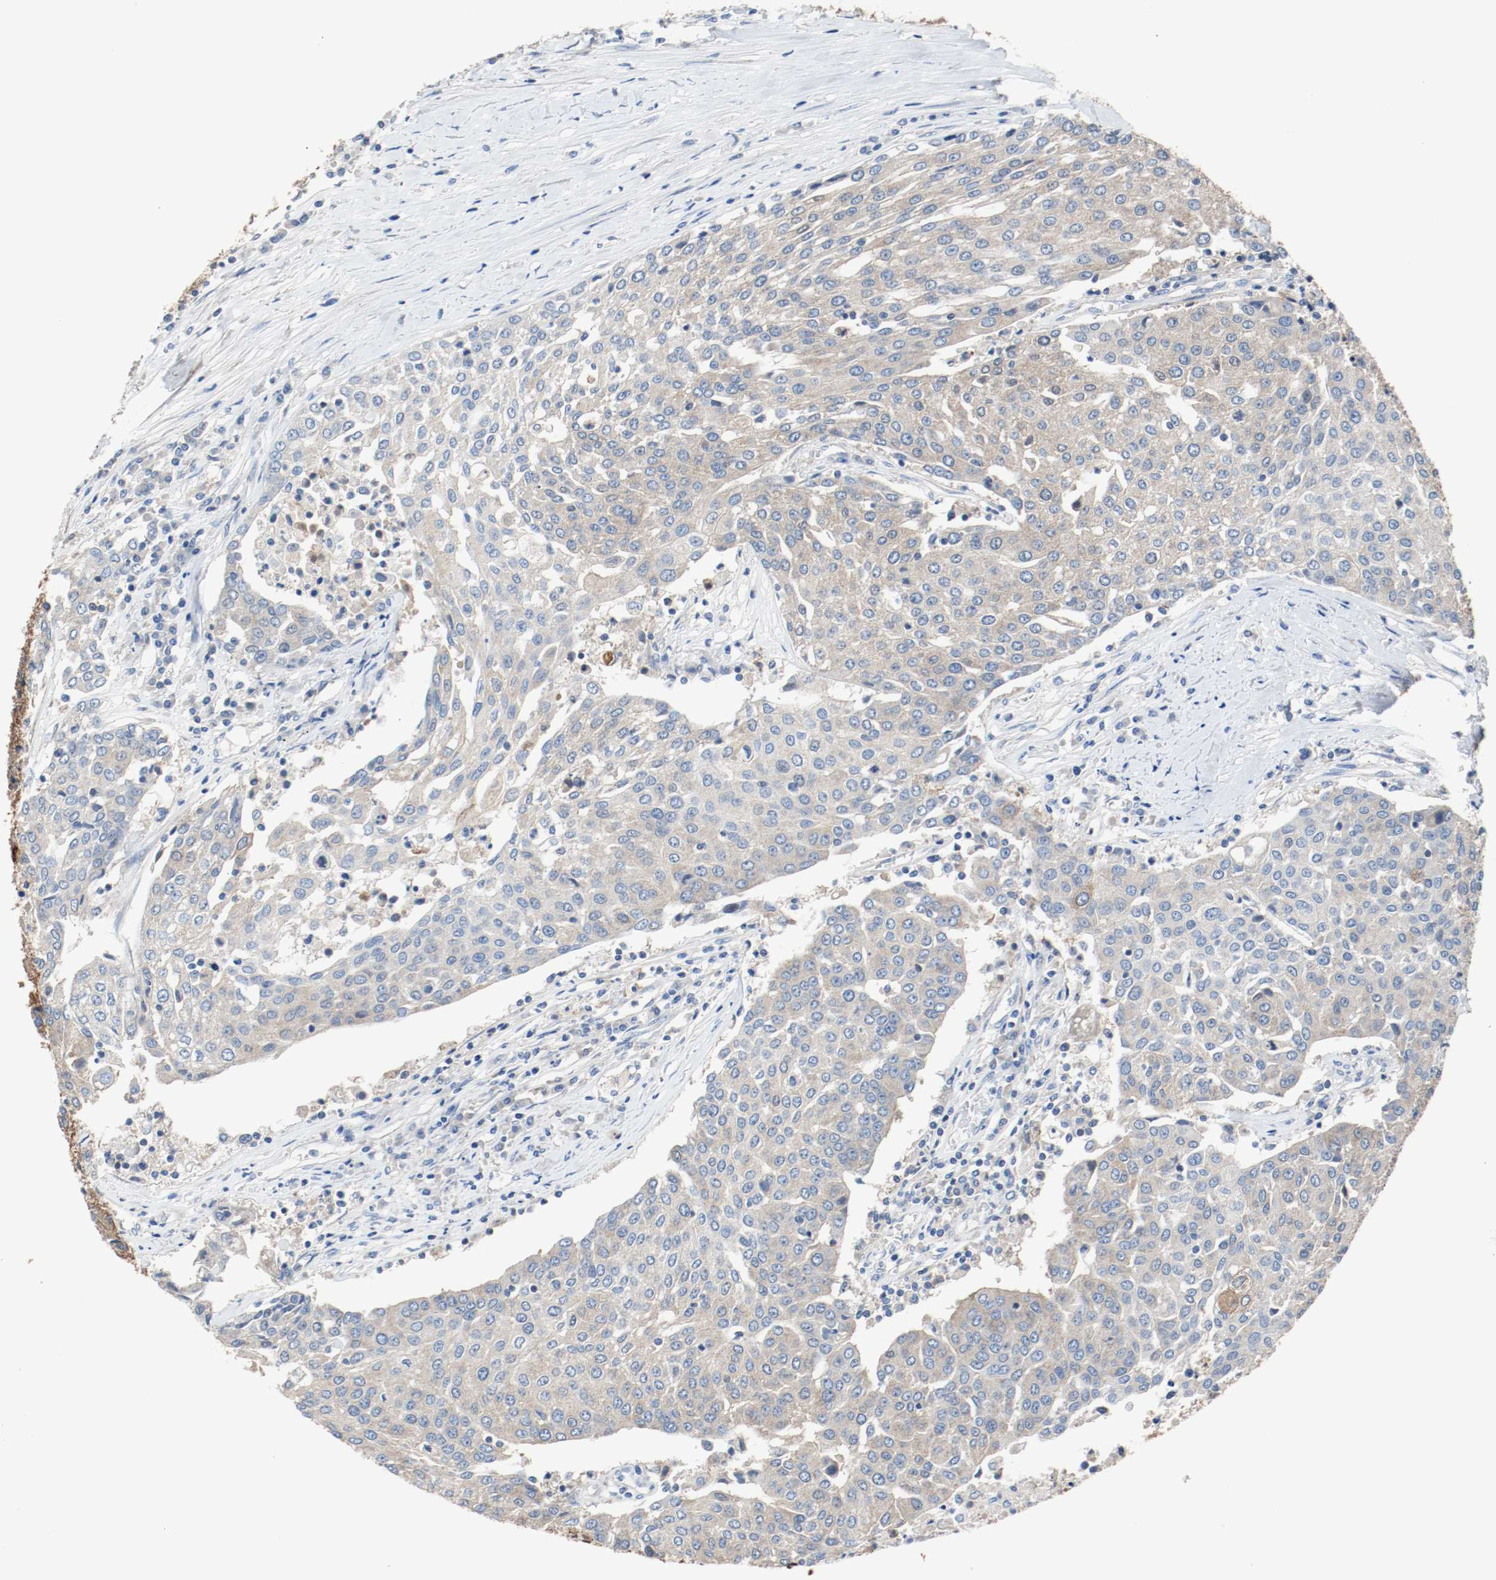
{"staining": {"intensity": "negative", "quantity": "none", "location": "none"}, "tissue": "urothelial cancer", "cell_type": "Tumor cells", "image_type": "cancer", "snomed": [{"axis": "morphology", "description": "Urothelial carcinoma, High grade"}, {"axis": "topography", "description": "Urinary bladder"}], "caption": "Immunohistochemistry of urothelial carcinoma (high-grade) reveals no positivity in tumor cells.", "gene": "TUBA3D", "patient": {"sex": "female", "age": 85}}